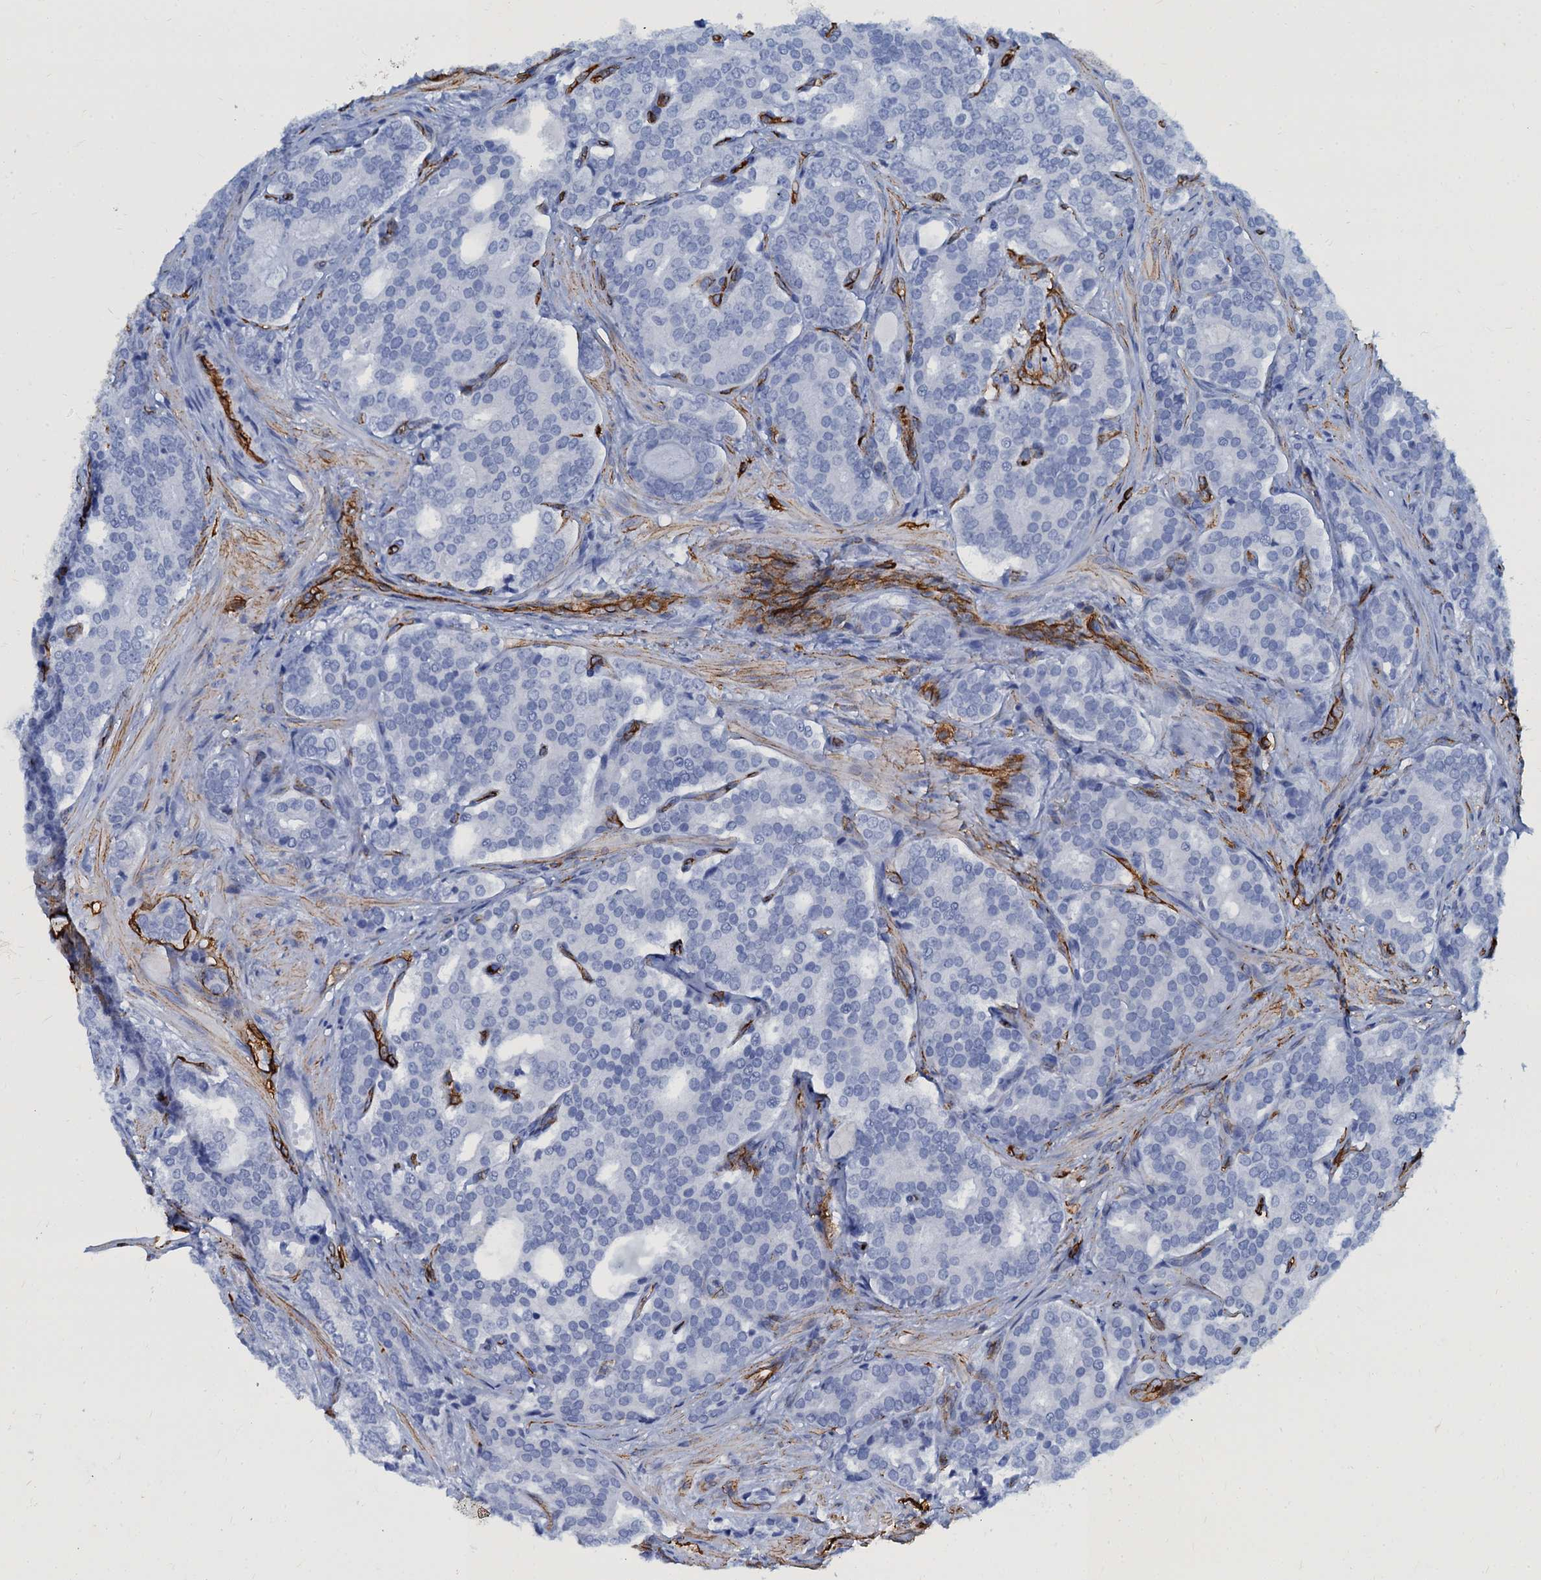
{"staining": {"intensity": "negative", "quantity": "none", "location": "none"}, "tissue": "prostate cancer", "cell_type": "Tumor cells", "image_type": "cancer", "snomed": [{"axis": "morphology", "description": "Adenocarcinoma, High grade"}, {"axis": "topography", "description": "Prostate"}], "caption": "DAB immunohistochemical staining of human prostate adenocarcinoma (high-grade) reveals no significant positivity in tumor cells. Brightfield microscopy of immunohistochemistry (IHC) stained with DAB (brown) and hematoxylin (blue), captured at high magnification.", "gene": "CAVIN2", "patient": {"sex": "male", "age": 63}}